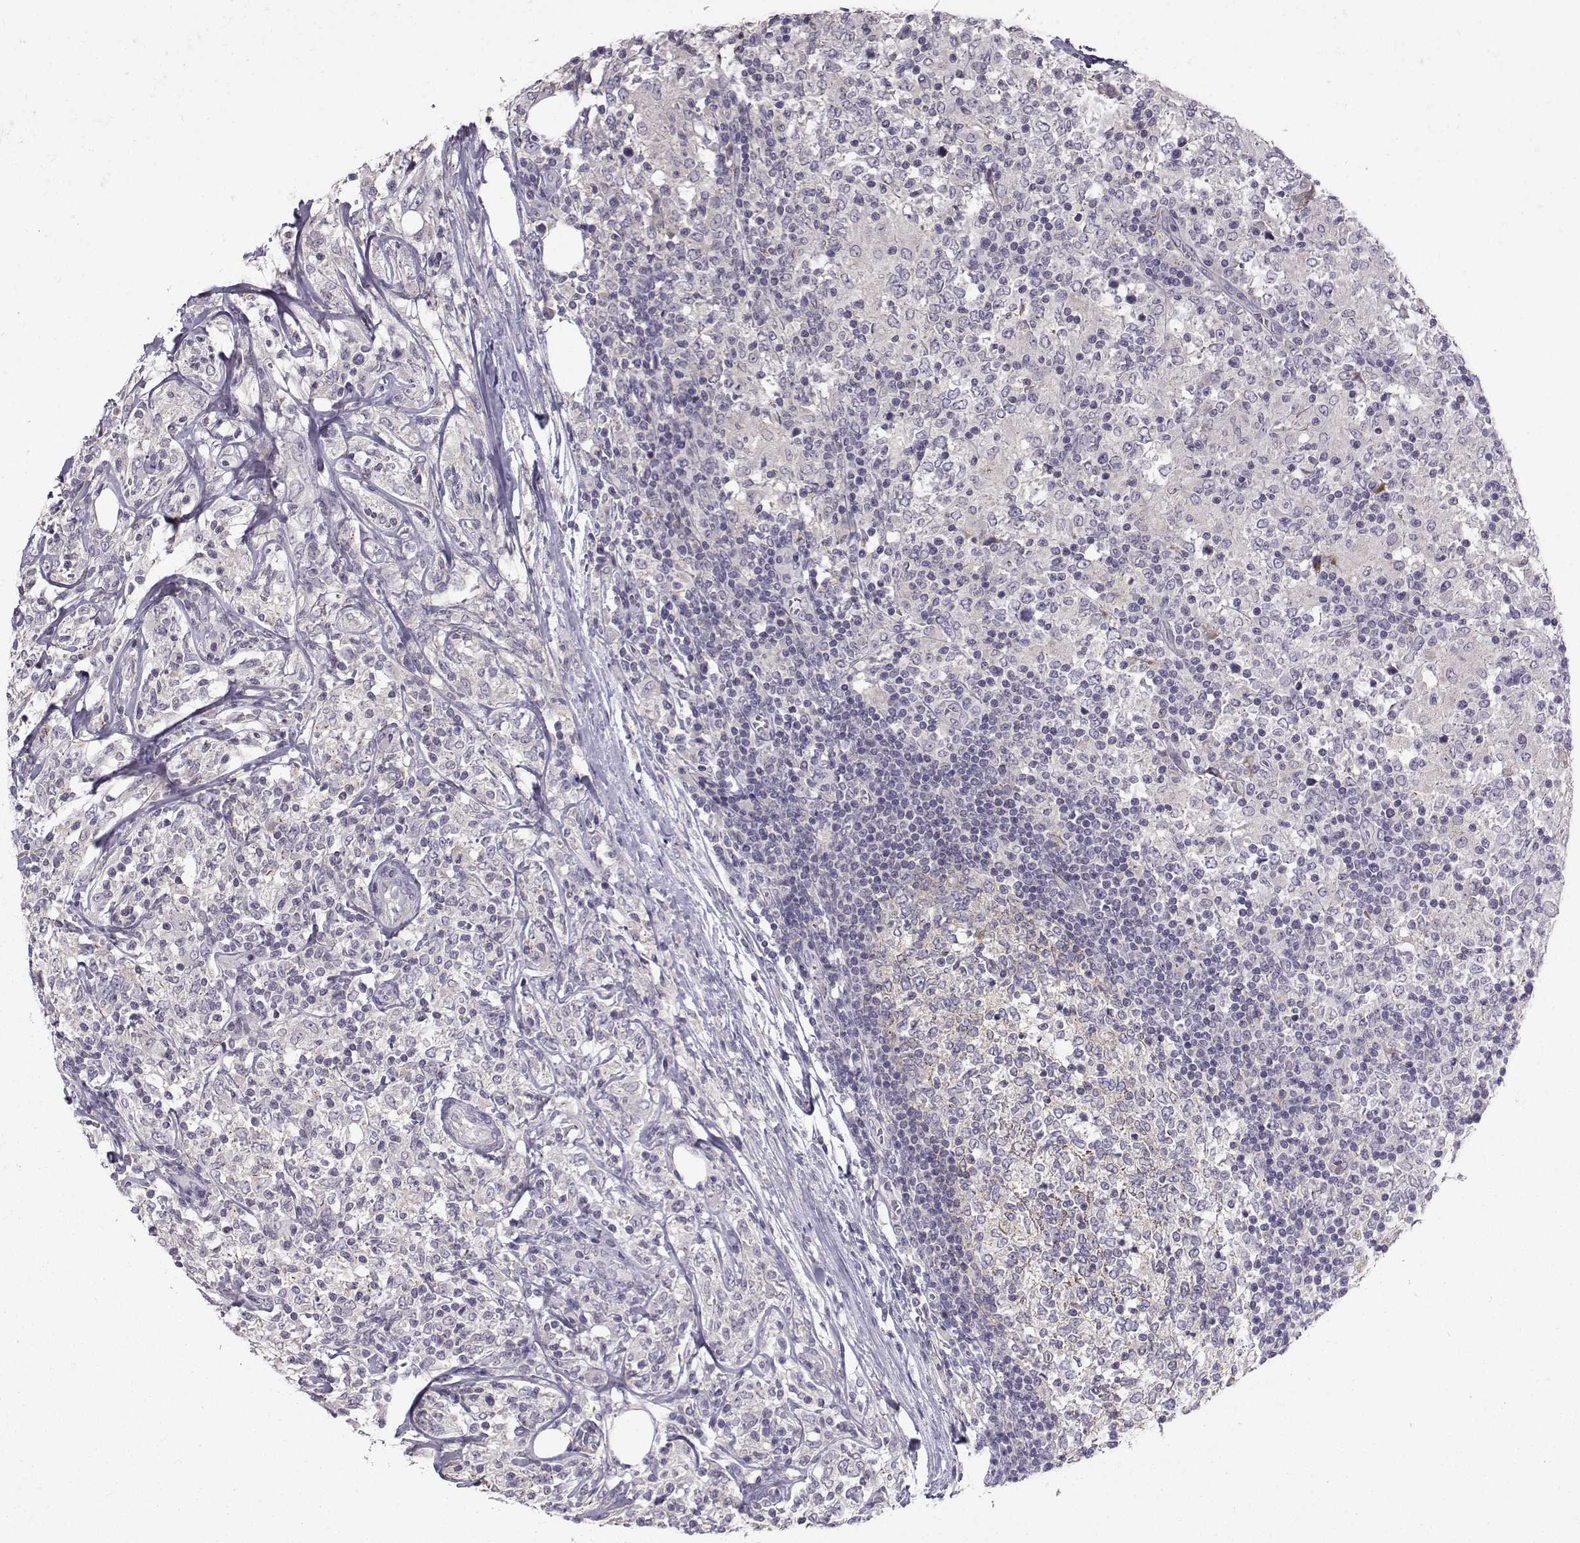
{"staining": {"intensity": "negative", "quantity": "none", "location": "none"}, "tissue": "lymphoma", "cell_type": "Tumor cells", "image_type": "cancer", "snomed": [{"axis": "morphology", "description": "Malignant lymphoma, non-Hodgkin's type, High grade"}, {"axis": "topography", "description": "Lymph node"}], "caption": "Human lymphoma stained for a protein using immunohistochemistry shows no expression in tumor cells.", "gene": "FCAMR", "patient": {"sex": "female", "age": 84}}